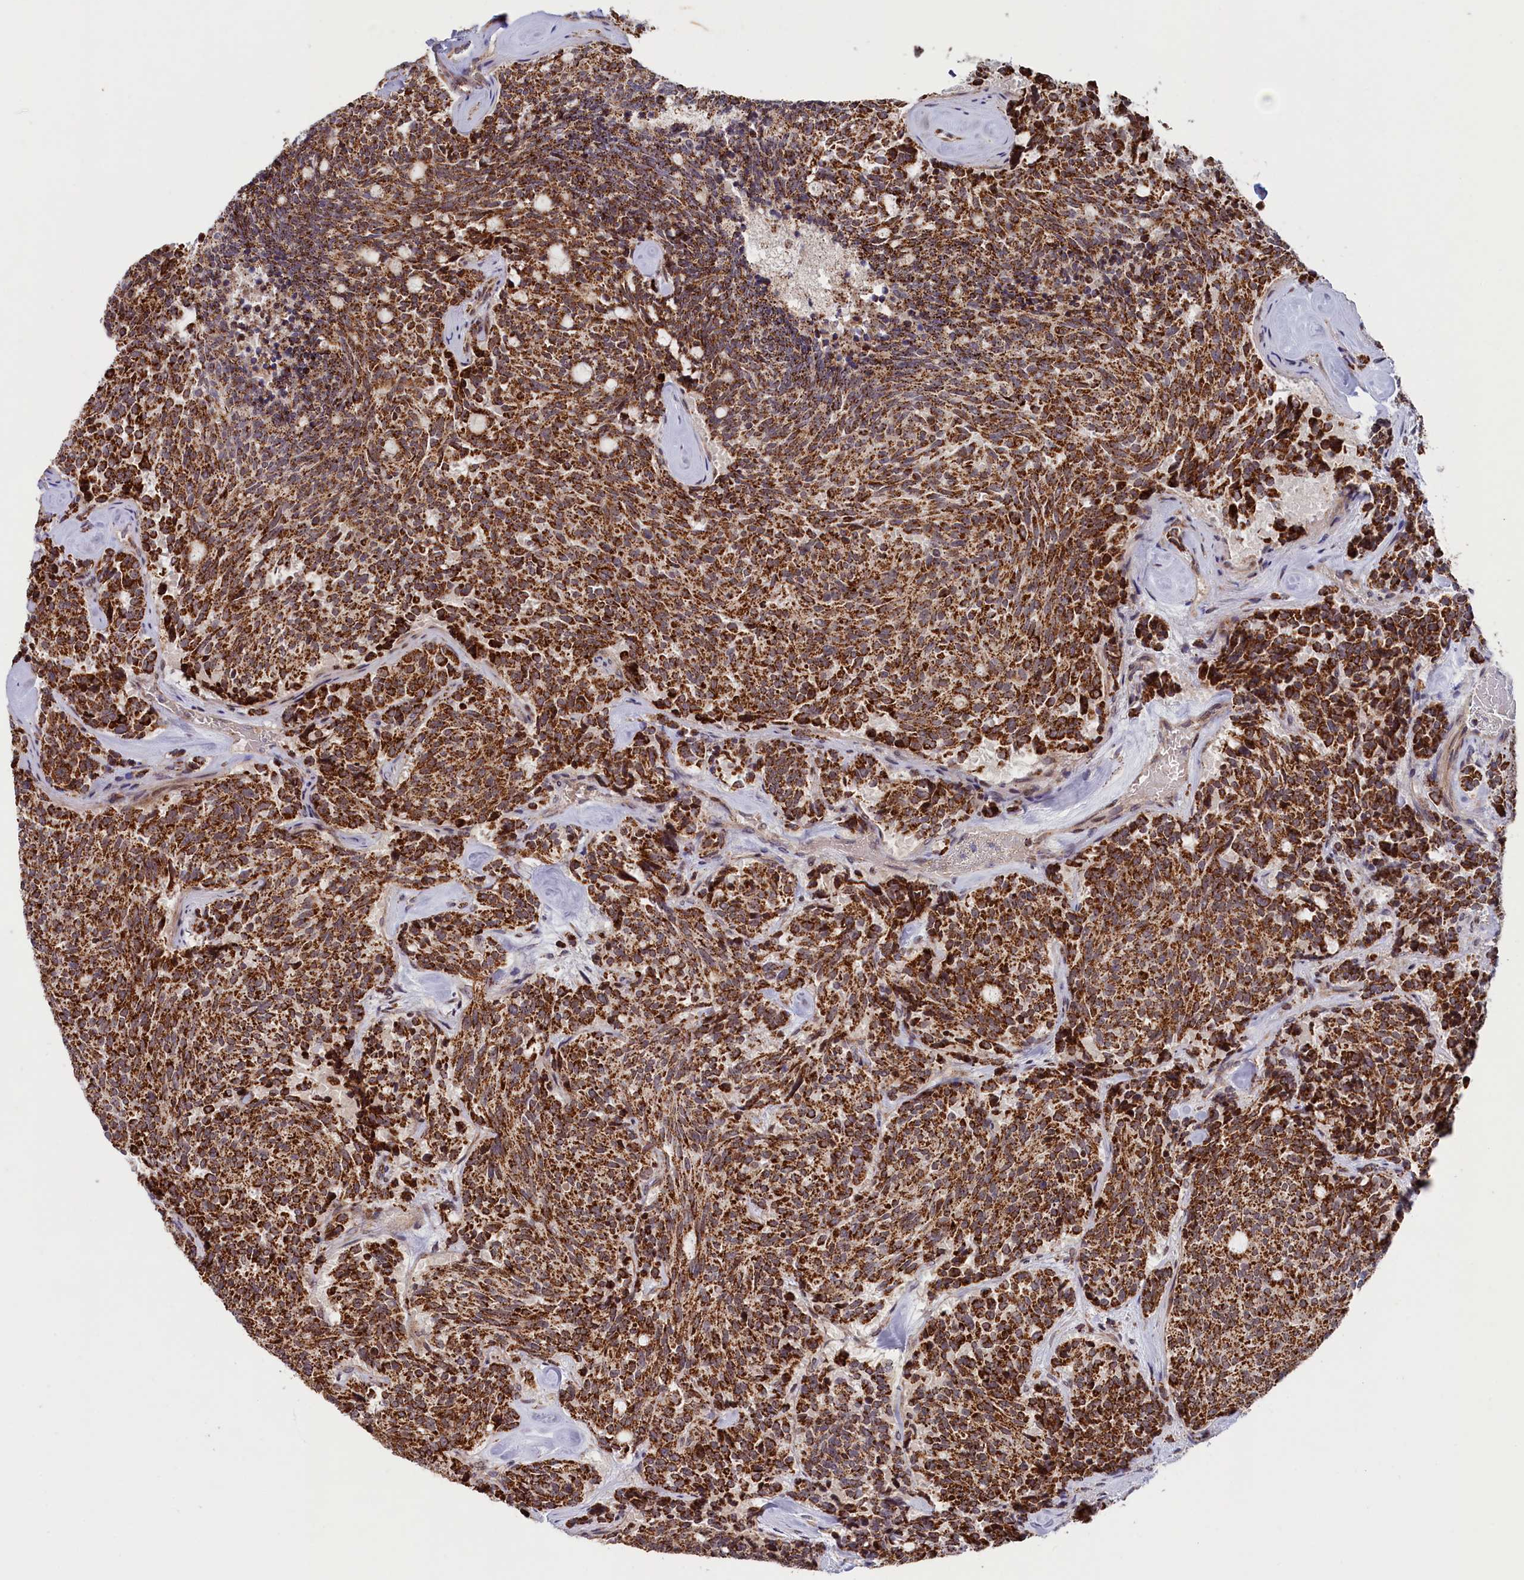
{"staining": {"intensity": "strong", "quantity": ">75%", "location": "cytoplasmic/membranous"}, "tissue": "carcinoid", "cell_type": "Tumor cells", "image_type": "cancer", "snomed": [{"axis": "morphology", "description": "Carcinoid, malignant, NOS"}, {"axis": "topography", "description": "Pancreas"}], "caption": "The micrograph reveals a brown stain indicating the presence of a protein in the cytoplasmic/membranous of tumor cells in carcinoid.", "gene": "DUS3L", "patient": {"sex": "female", "age": 54}}